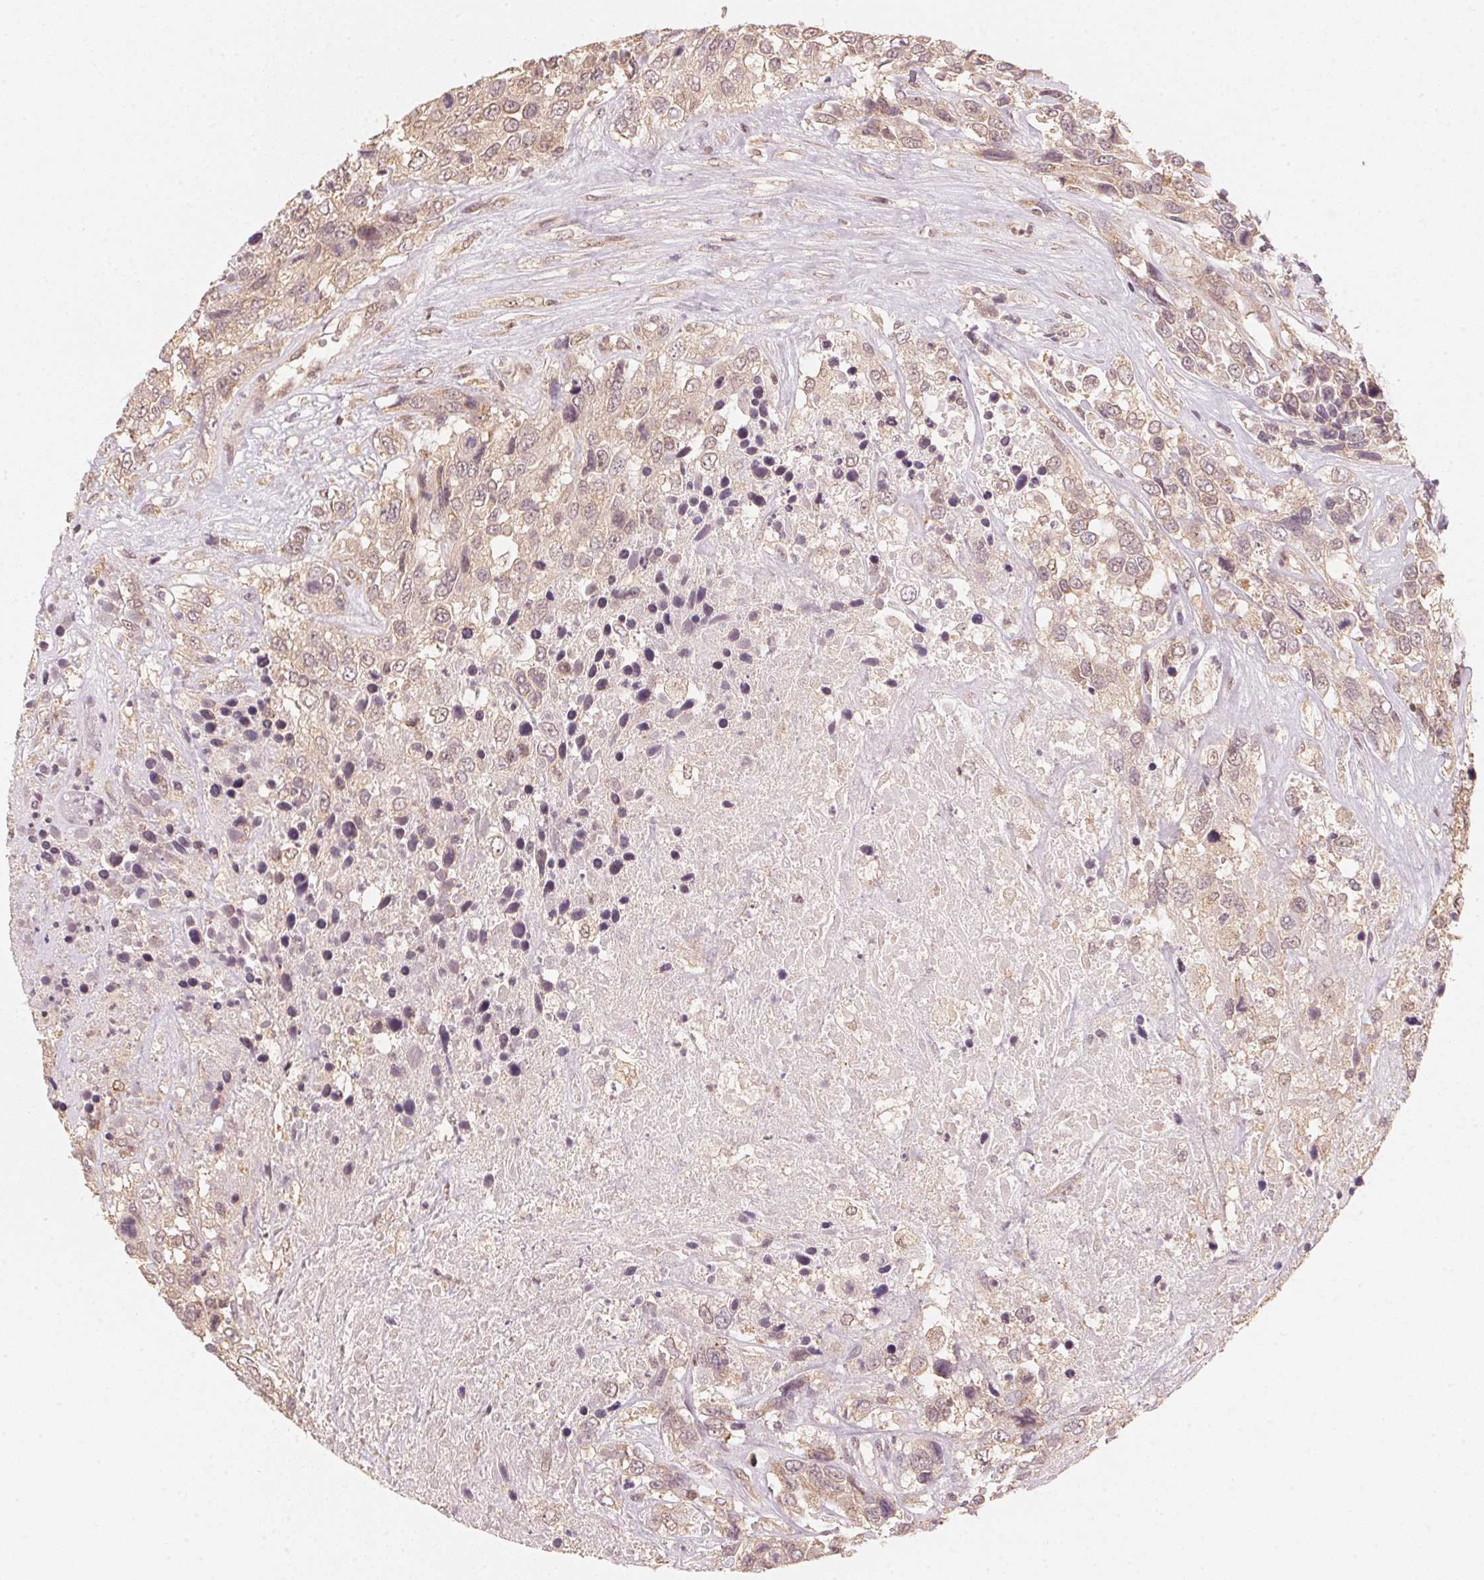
{"staining": {"intensity": "weak", "quantity": ">75%", "location": "cytoplasmic/membranous,nuclear"}, "tissue": "urothelial cancer", "cell_type": "Tumor cells", "image_type": "cancer", "snomed": [{"axis": "morphology", "description": "Urothelial carcinoma, High grade"}, {"axis": "topography", "description": "Urinary bladder"}], "caption": "Immunohistochemical staining of urothelial cancer displays low levels of weak cytoplasmic/membranous and nuclear staining in about >75% of tumor cells.", "gene": "C2orf73", "patient": {"sex": "female", "age": 70}}